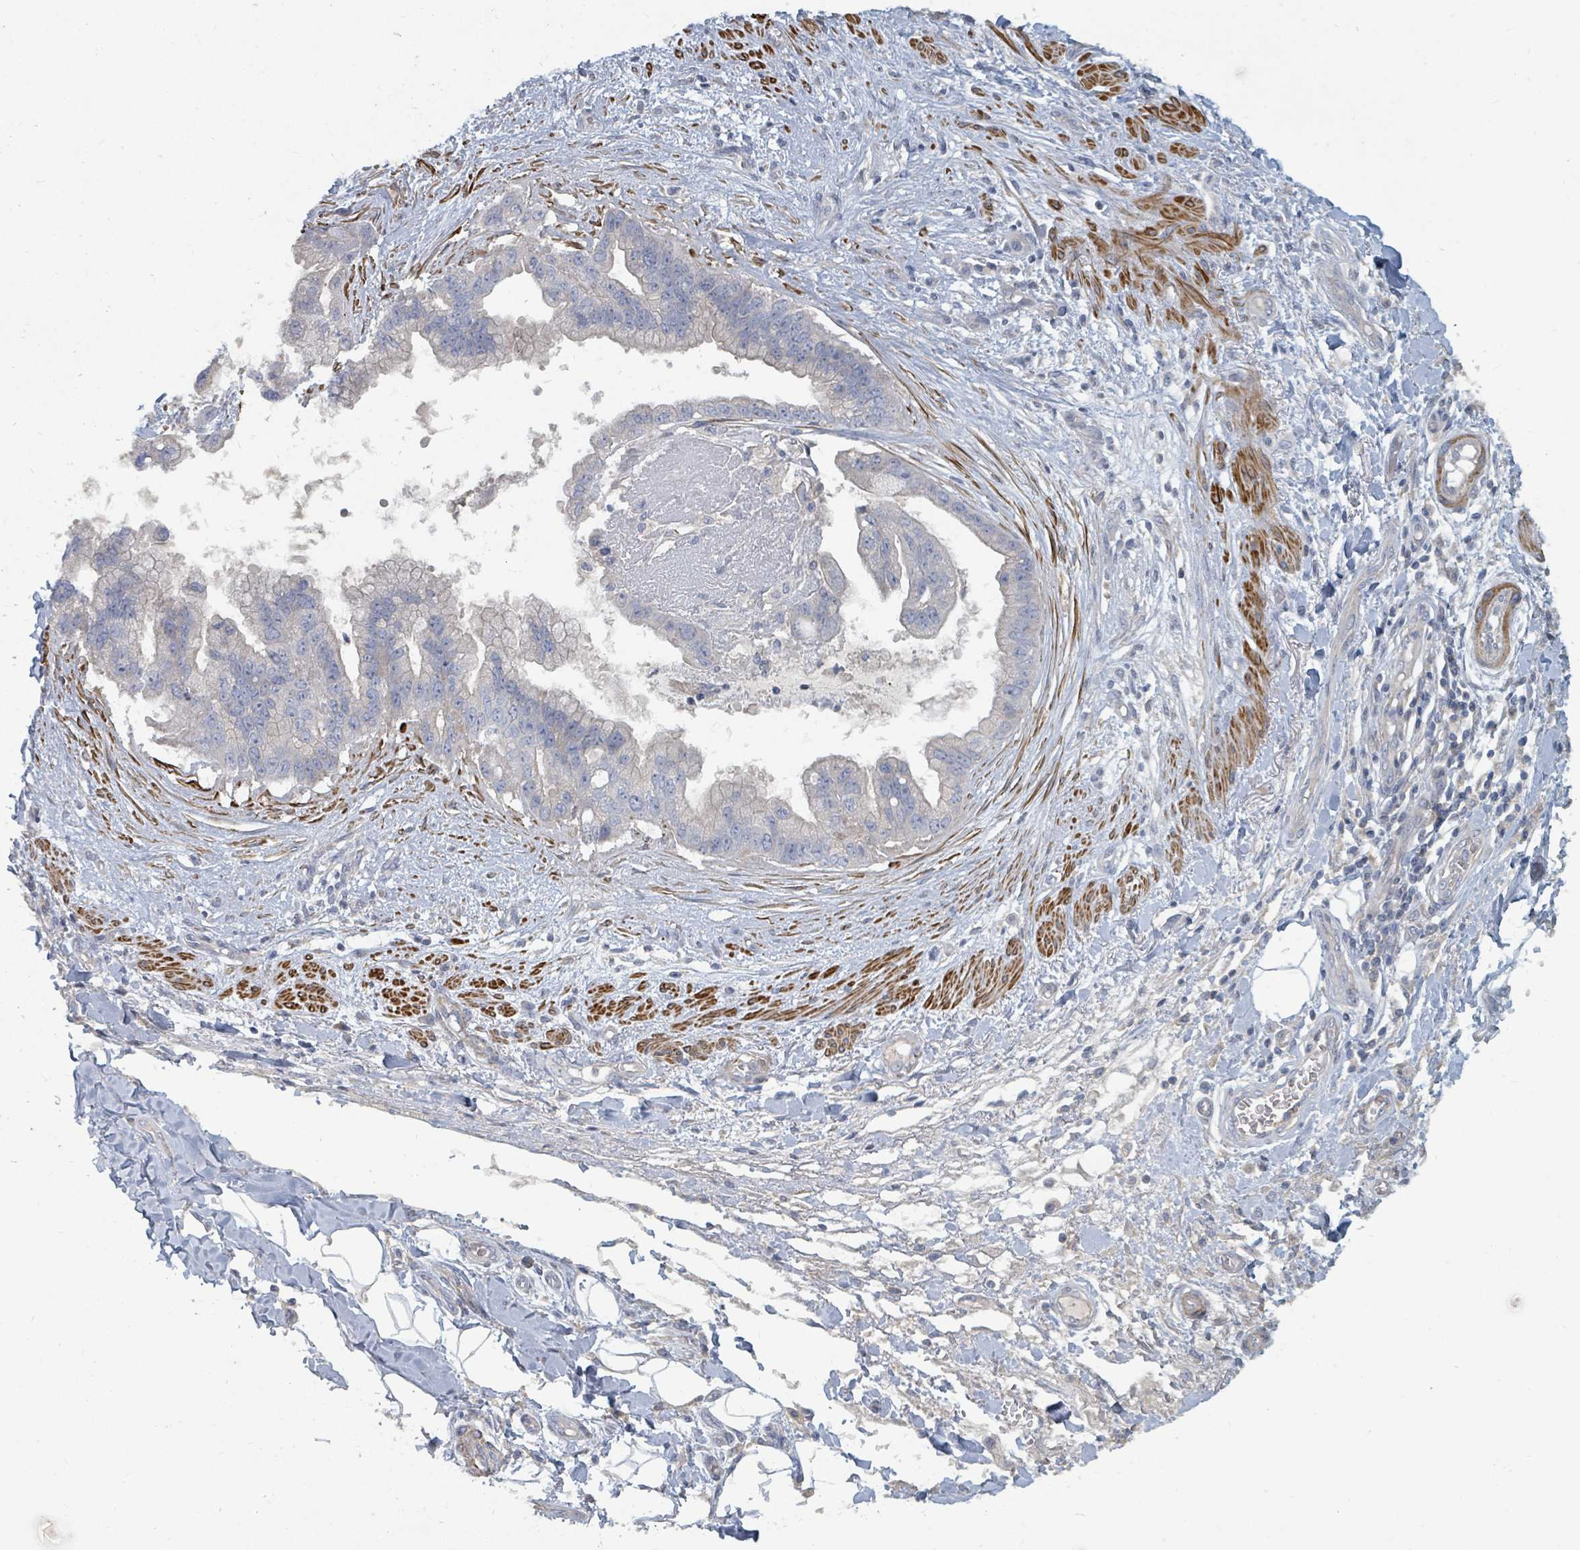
{"staining": {"intensity": "negative", "quantity": "none", "location": "none"}, "tissue": "stomach cancer", "cell_type": "Tumor cells", "image_type": "cancer", "snomed": [{"axis": "morphology", "description": "Adenocarcinoma, NOS"}, {"axis": "topography", "description": "Stomach"}], "caption": "Immunohistochemistry (IHC) of human stomach cancer demonstrates no positivity in tumor cells. (DAB immunohistochemistry visualized using brightfield microscopy, high magnification).", "gene": "ARGFX", "patient": {"sex": "male", "age": 62}}